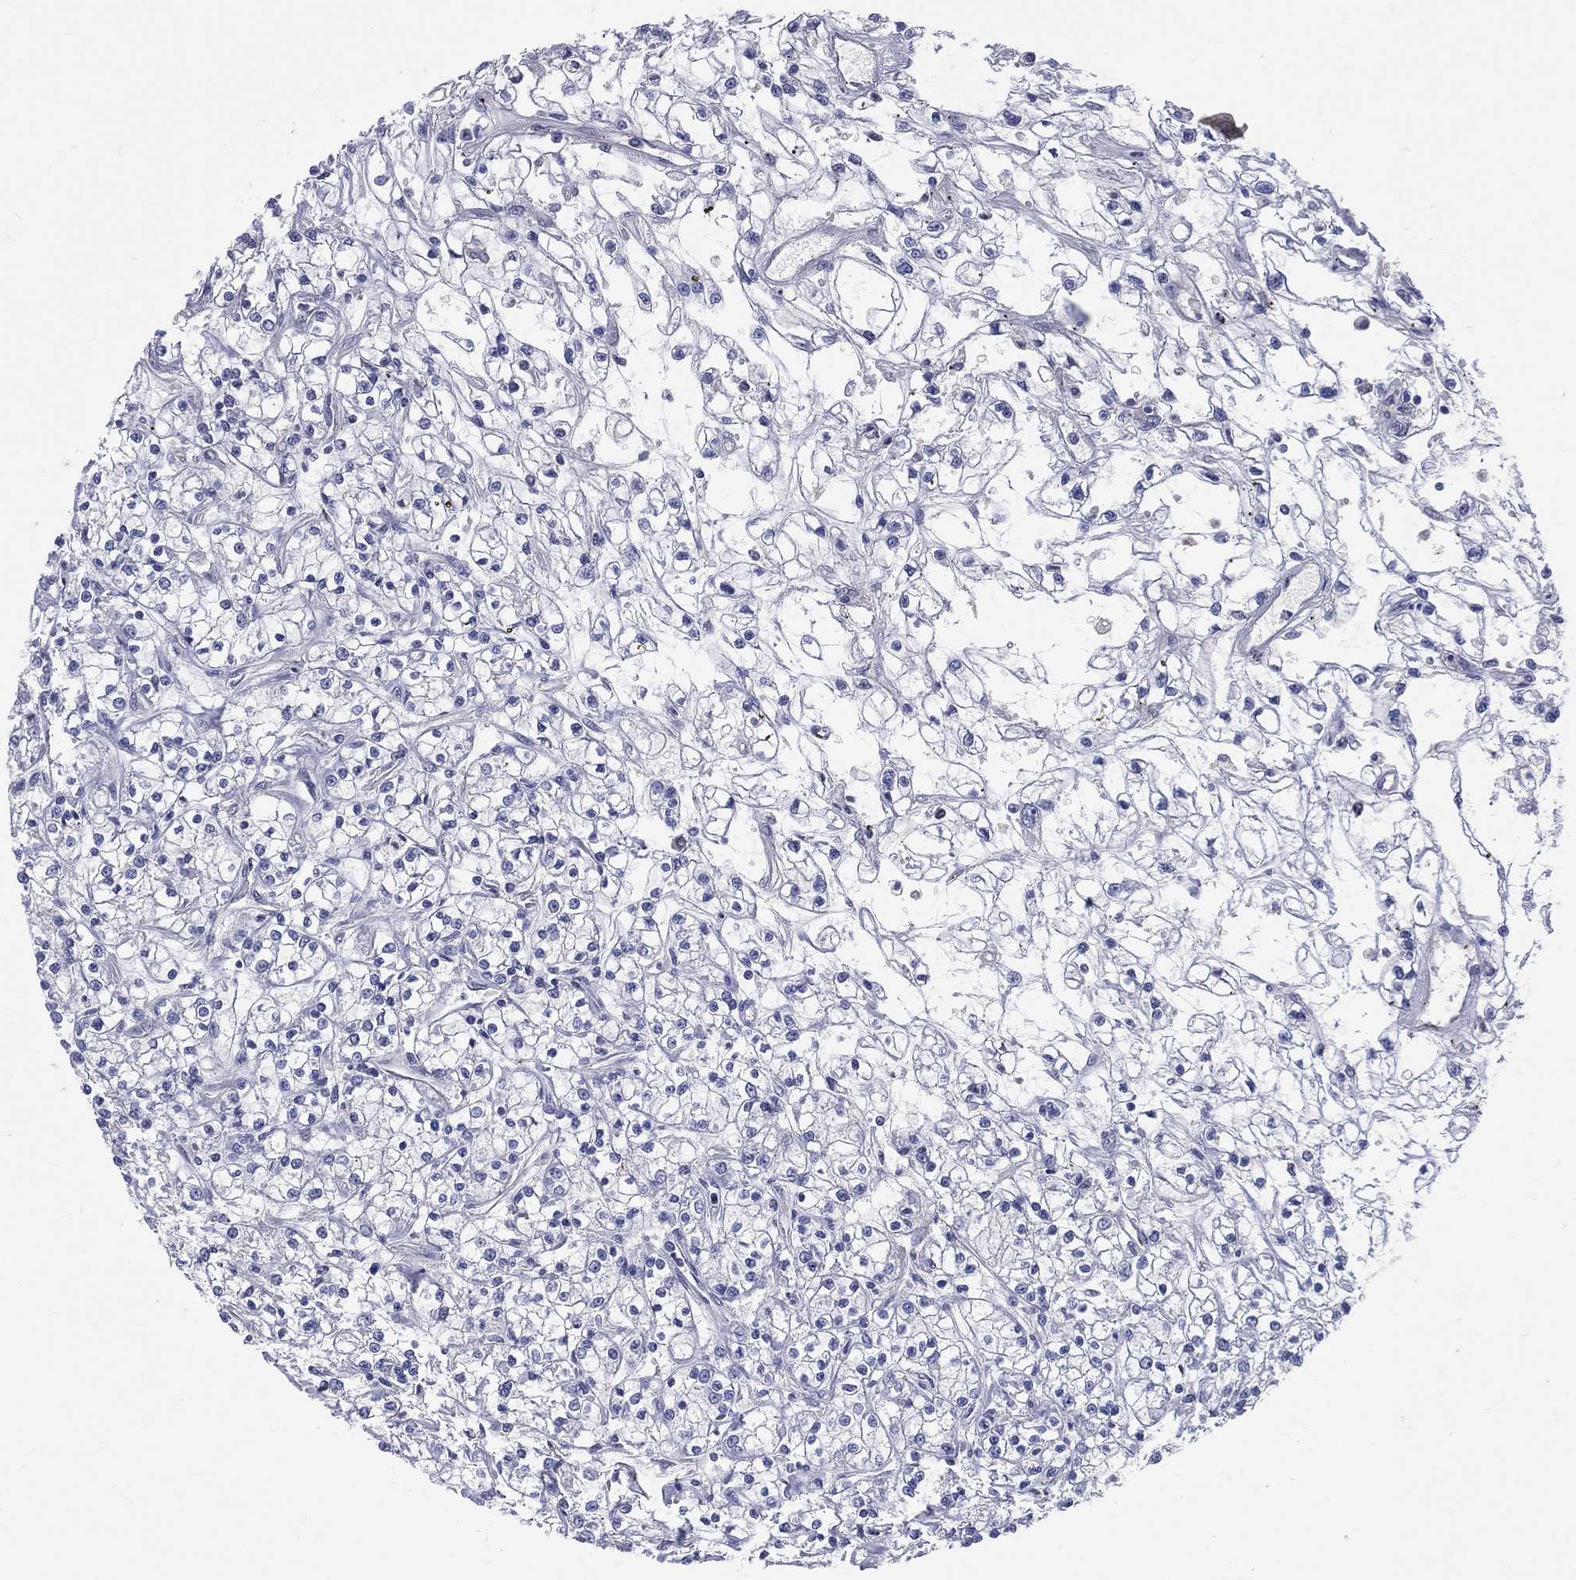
{"staining": {"intensity": "negative", "quantity": "none", "location": "none"}, "tissue": "renal cancer", "cell_type": "Tumor cells", "image_type": "cancer", "snomed": [{"axis": "morphology", "description": "Adenocarcinoma, NOS"}, {"axis": "topography", "description": "Kidney"}], "caption": "Human renal cancer stained for a protein using immunohistochemistry (IHC) shows no positivity in tumor cells.", "gene": "DLG4", "patient": {"sex": "female", "age": 59}}